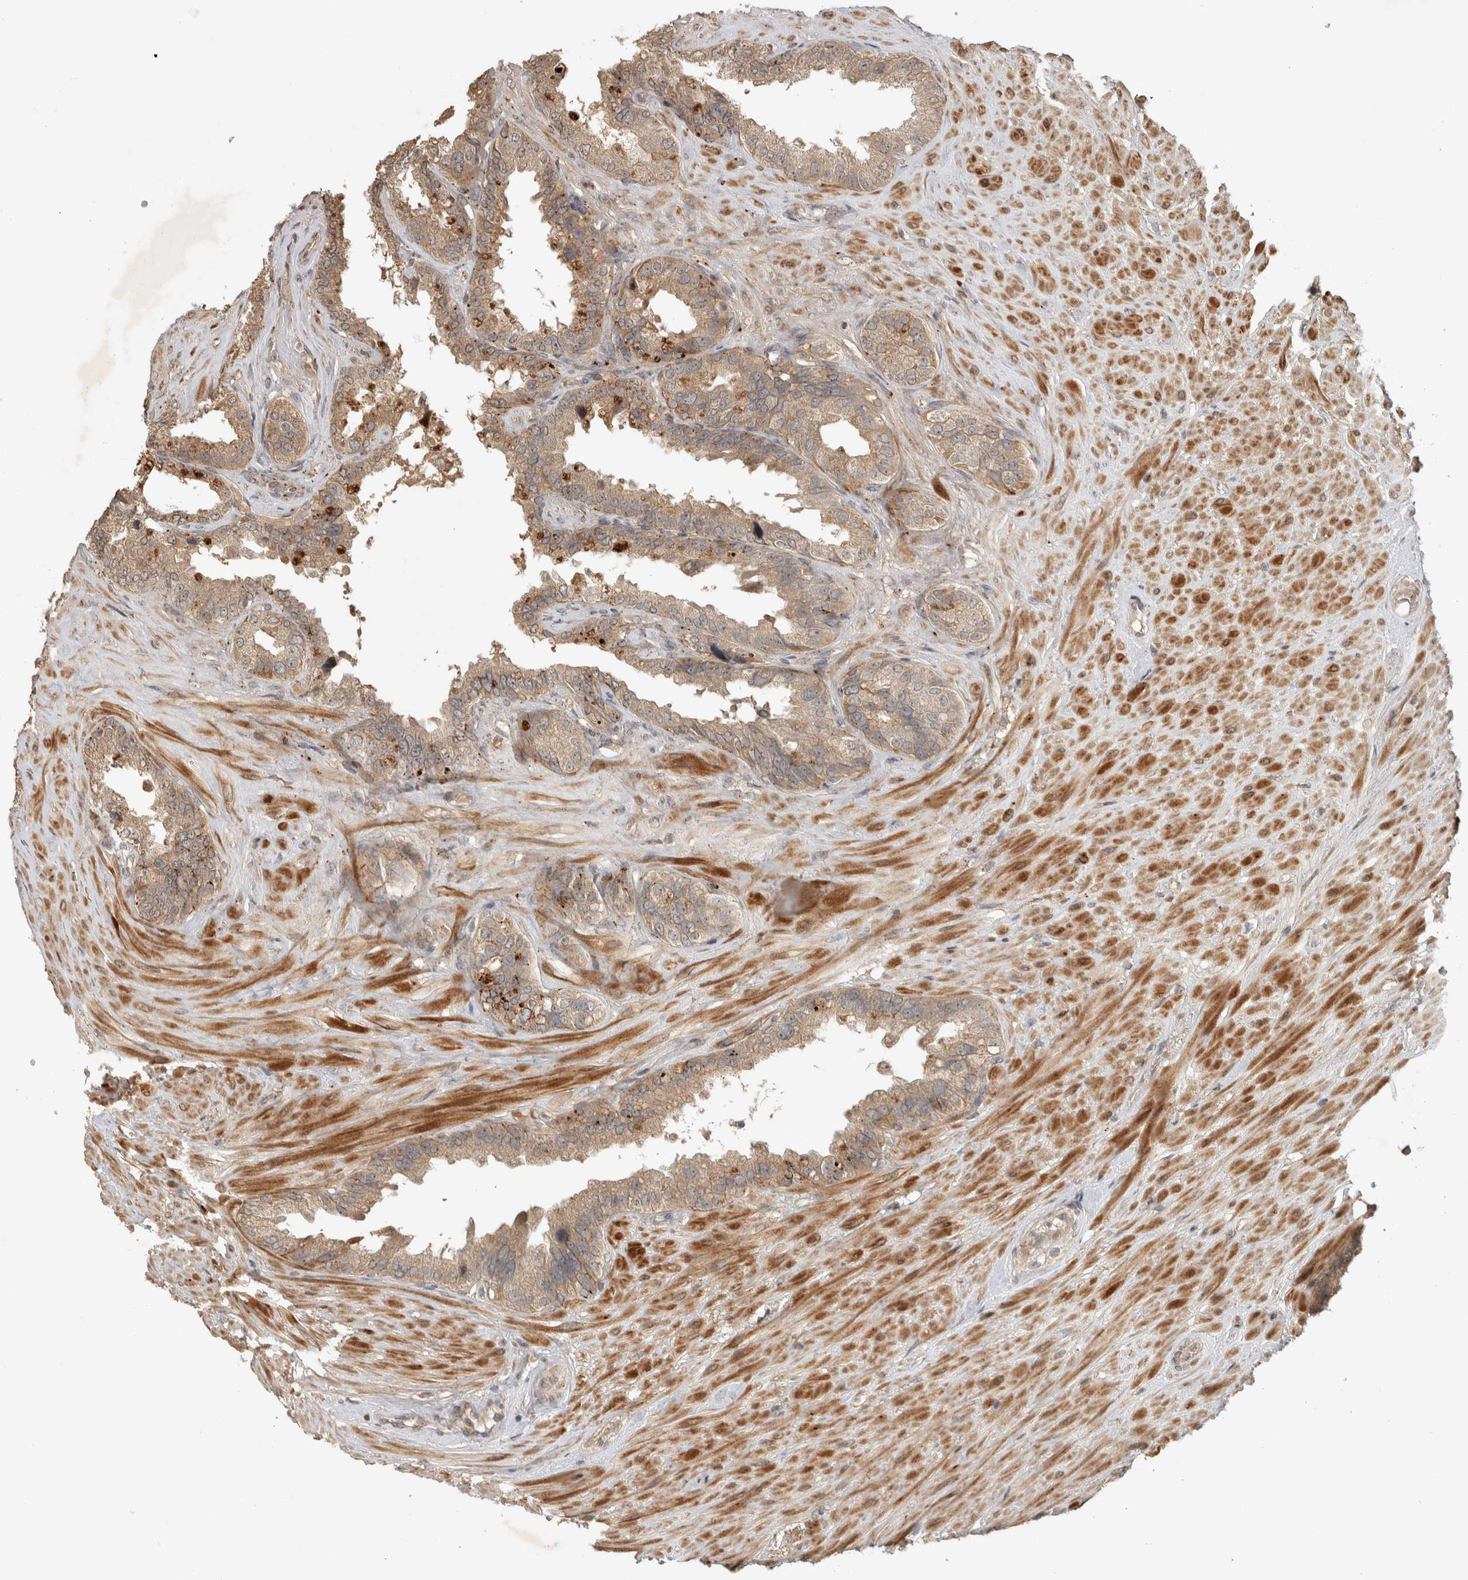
{"staining": {"intensity": "weak", "quantity": ">75%", "location": "cytoplasmic/membranous"}, "tissue": "seminal vesicle", "cell_type": "Glandular cells", "image_type": "normal", "snomed": [{"axis": "morphology", "description": "Normal tissue, NOS"}, {"axis": "topography", "description": "Seminal veicle"}], "caption": "The immunohistochemical stain shows weak cytoplasmic/membranous expression in glandular cells of normal seminal vesicle.", "gene": "PITPNC1", "patient": {"sex": "male", "age": 80}}